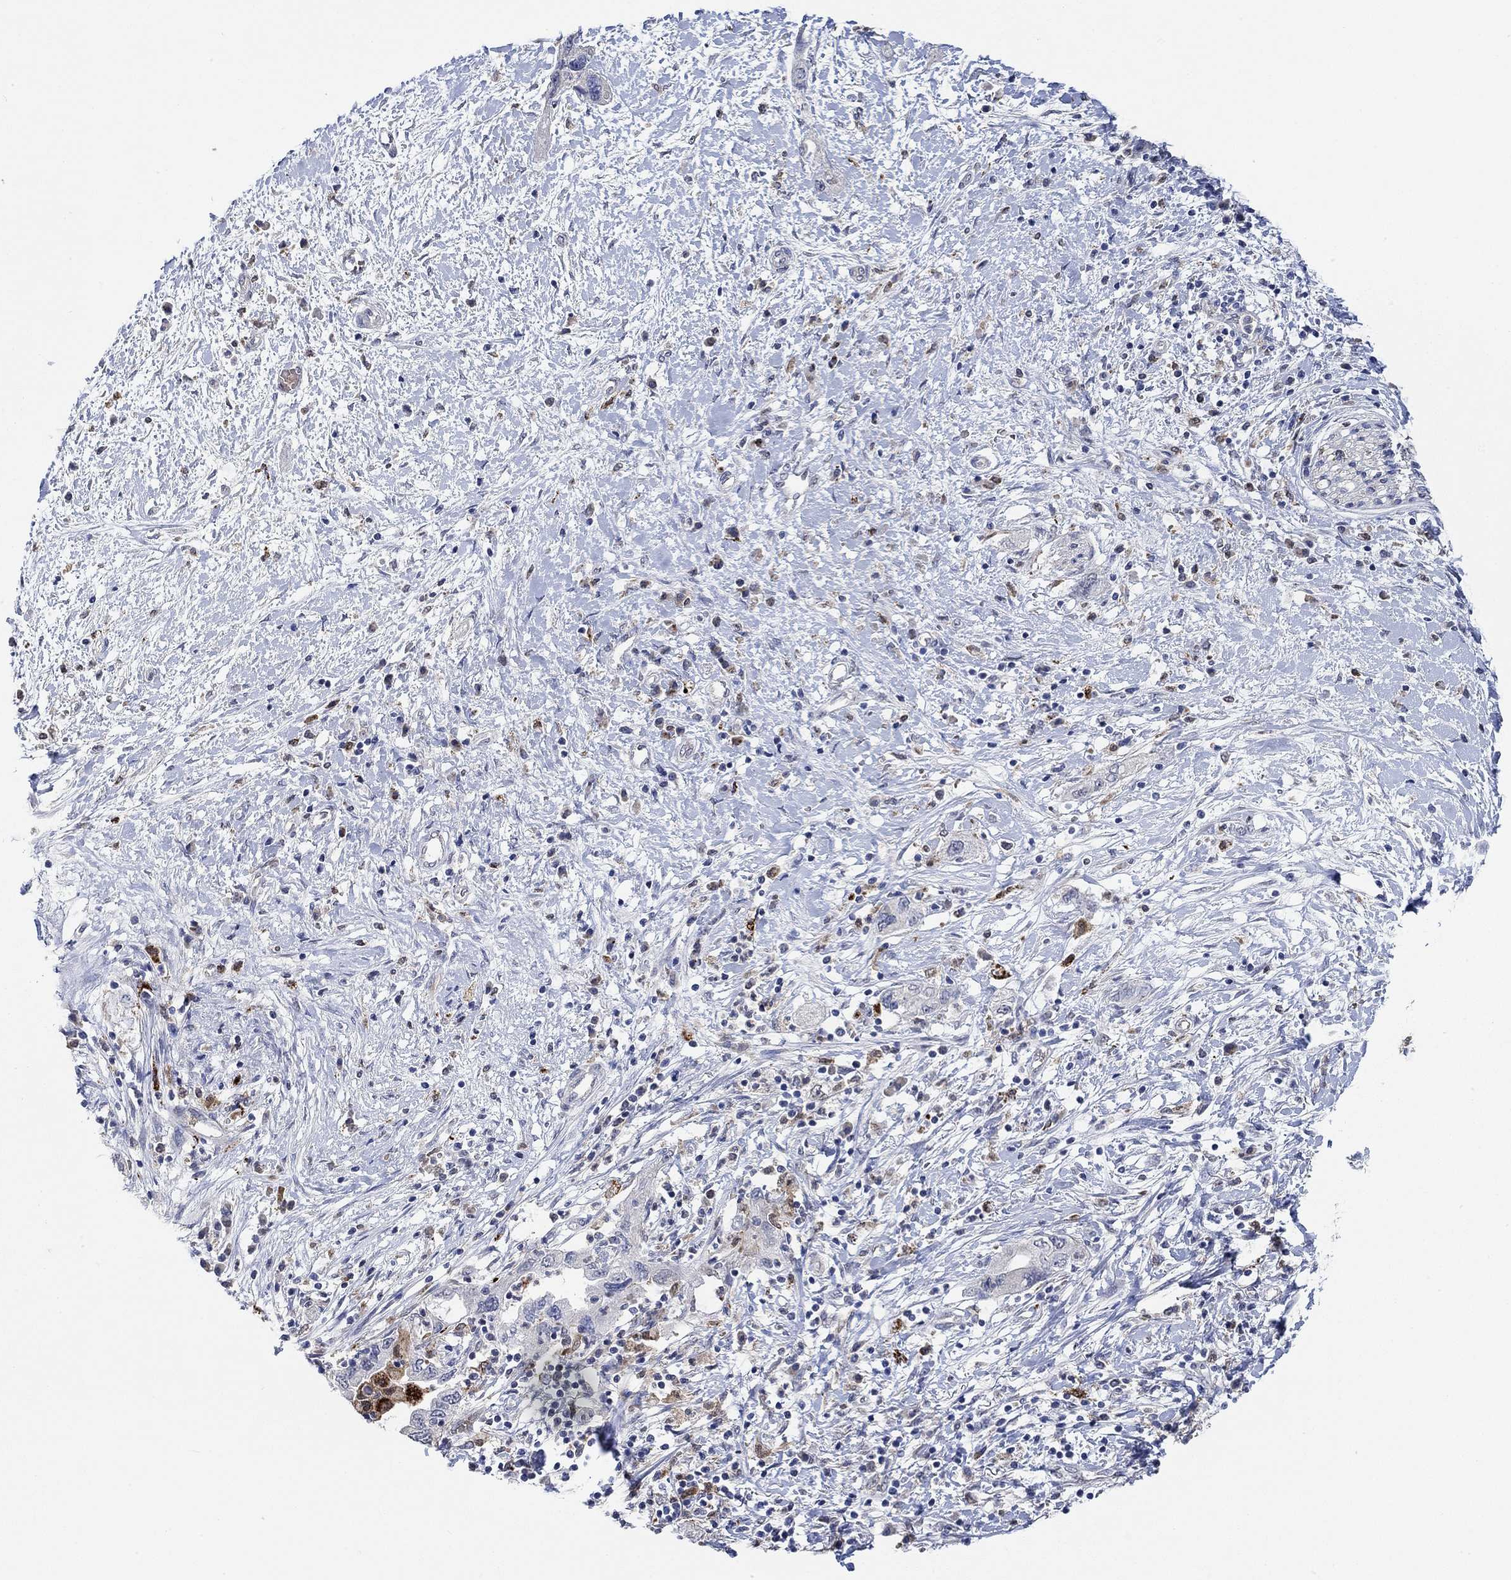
{"staining": {"intensity": "negative", "quantity": "none", "location": "none"}, "tissue": "pancreatic cancer", "cell_type": "Tumor cells", "image_type": "cancer", "snomed": [{"axis": "morphology", "description": "Adenocarcinoma, NOS"}, {"axis": "topography", "description": "Pancreas"}], "caption": "Immunohistochemistry of pancreatic adenocarcinoma reveals no staining in tumor cells. (Brightfield microscopy of DAB (3,3'-diaminobenzidine) immunohistochemistry (IHC) at high magnification).", "gene": "MPP1", "patient": {"sex": "female", "age": 73}}